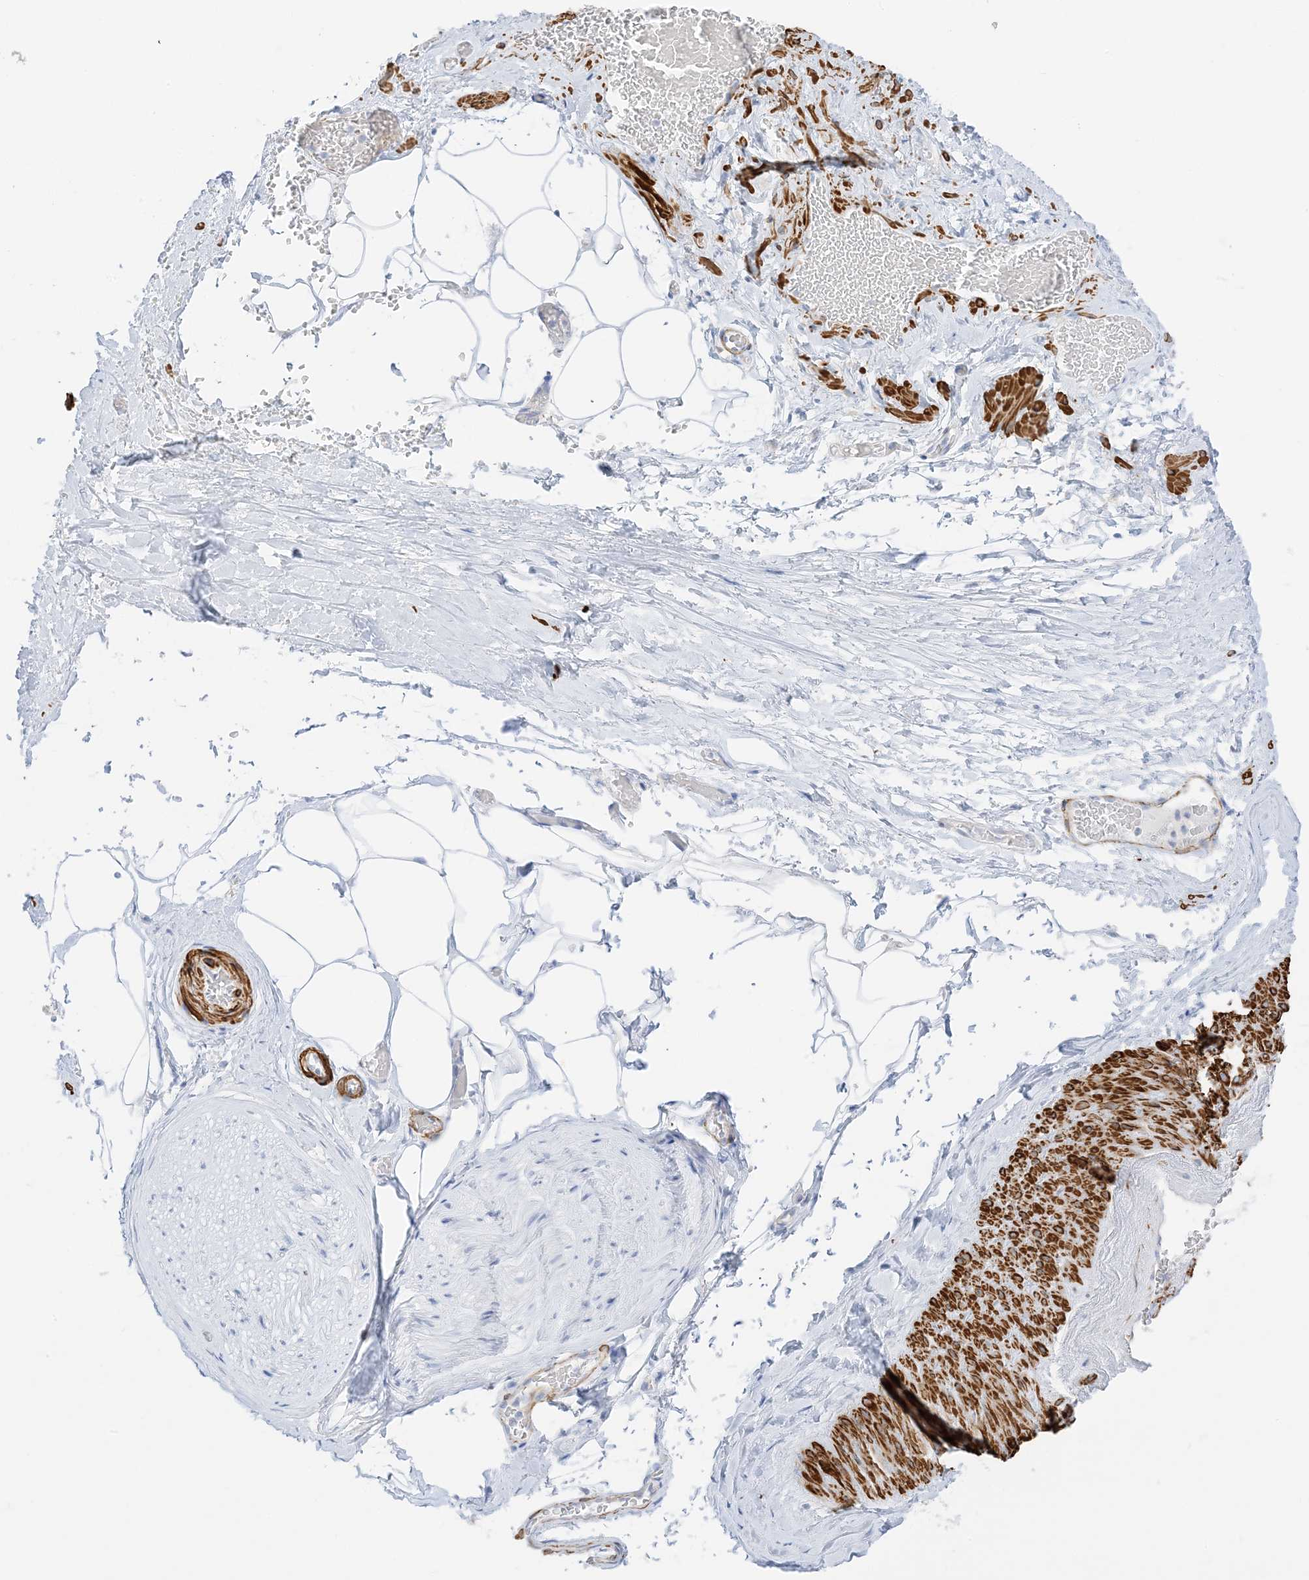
{"staining": {"intensity": "negative", "quantity": "none", "location": "none"}, "tissue": "adipose tissue", "cell_type": "Adipocytes", "image_type": "normal", "snomed": [{"axis": "morphology", "description": "Normal tissue, NOS"}, {"axis": "morphology", "description": "Adenocarcinoma, Low grade"}, {"axis": "topography", "description": "Prostate"}, {"axis": "topography", "description": "Peripheral nerve tissue"}], "caption": "The immunohistochemistry histopathology image has no significant expression in adipocytes of adipose tissue. (Brightfield microscopy of DAB IHC at high magnification).", "gene": "SLC22A13", "patient": {"sex": "male", "age": 63}}